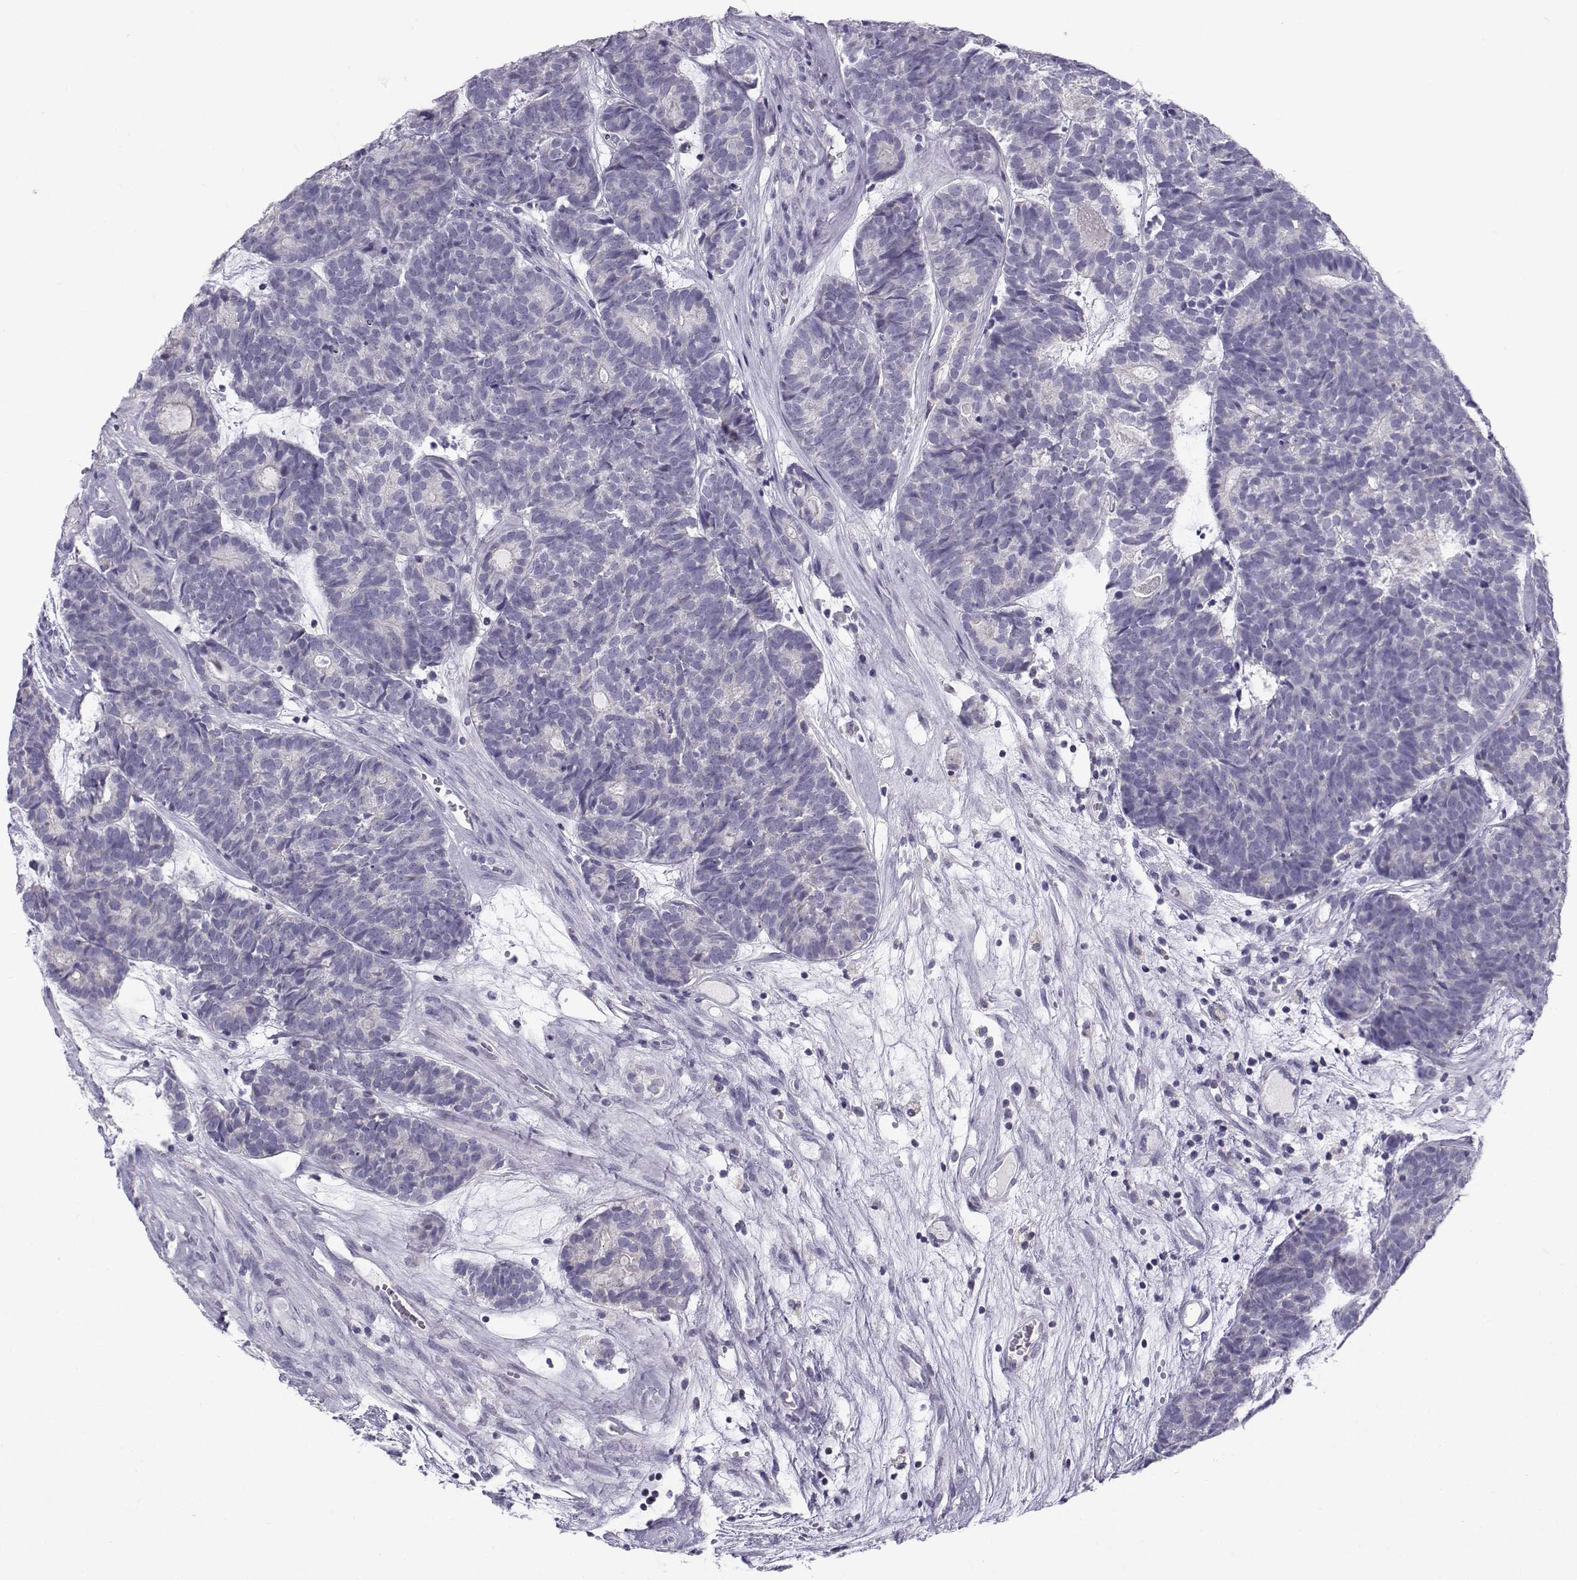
{"staining": {"intensity": "negative", "quantity": "none", "location": "none"}, "tissue": "head and neck cancer", "cell_type": "Tumor cells", "image_type": "cancer", "snomed": [{"axis": "morphology", "description": "Adenocarcinoma, NOS"}, {"axis": "topography", "description": "Head-Neck"}], "caption": "DAB (3,3'-diaminobenzidine) immunohistochemical staining of human adenocarcinoma (head and neck) reveals no significant staining in tumor cells.", "gene": "FAM166A", "patient": {"sex": "female", "age": 81}}